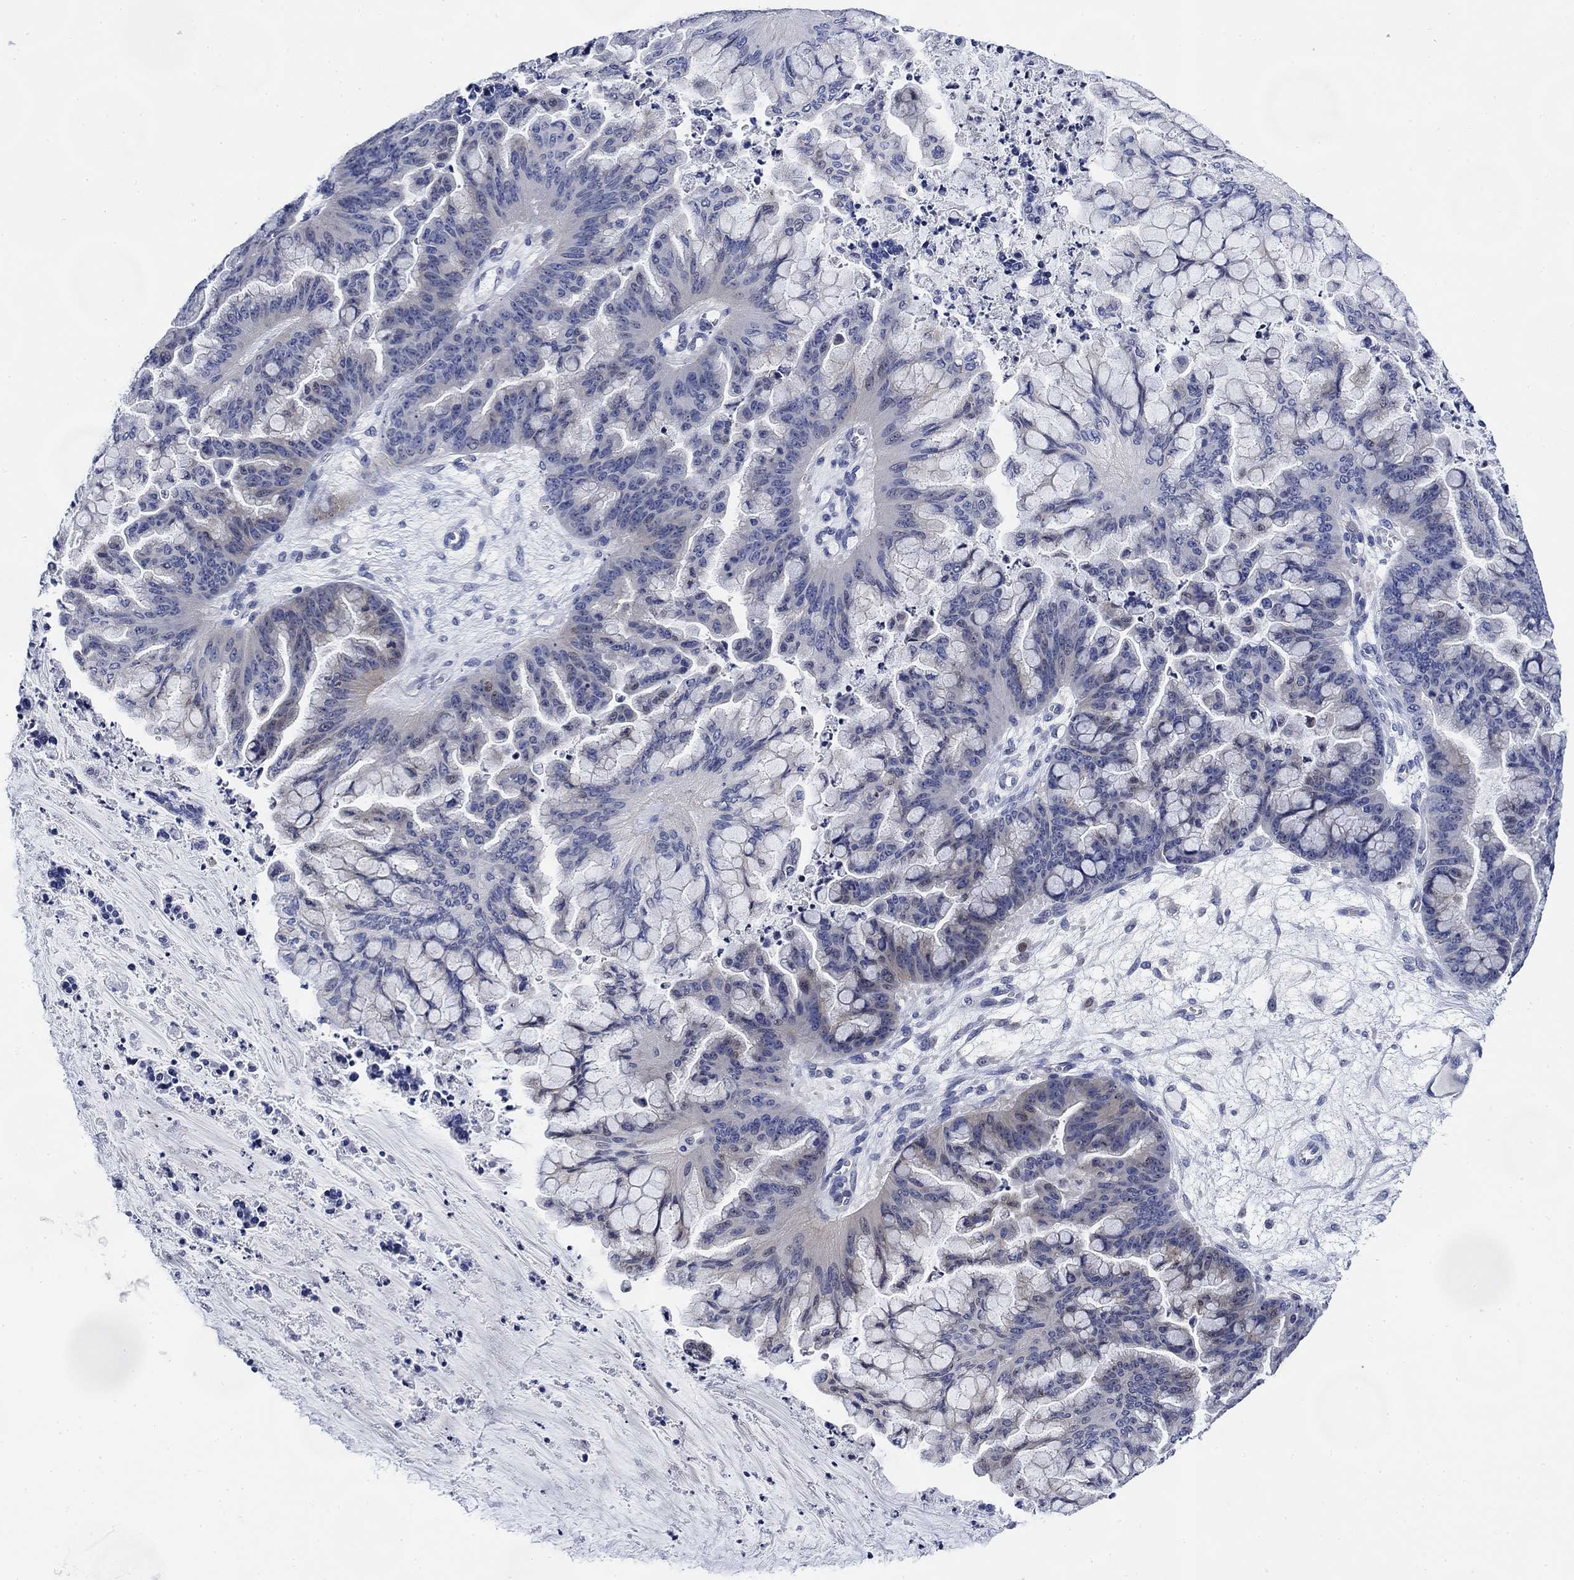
{"staining": {"intensity": "negative", "quantity": "none", "location": "none"}, "tissue": "ovarian cancer", "cell_type": "Tumor cells", "image_type": "cancer", "snomed": [{"axis": "morphology", "description": "Cystadenocarcinoma, mucinous, NOS"}, {"axis": "topography", "description": "Ovary"}], "caption": "A photomicrograph of ovarian cancer stained for a protein displays no brown staining in tumor cells. Nuclei are stained in blue.", "gene": "DAZL", "patient": {"sex": "female", "age": 67}}